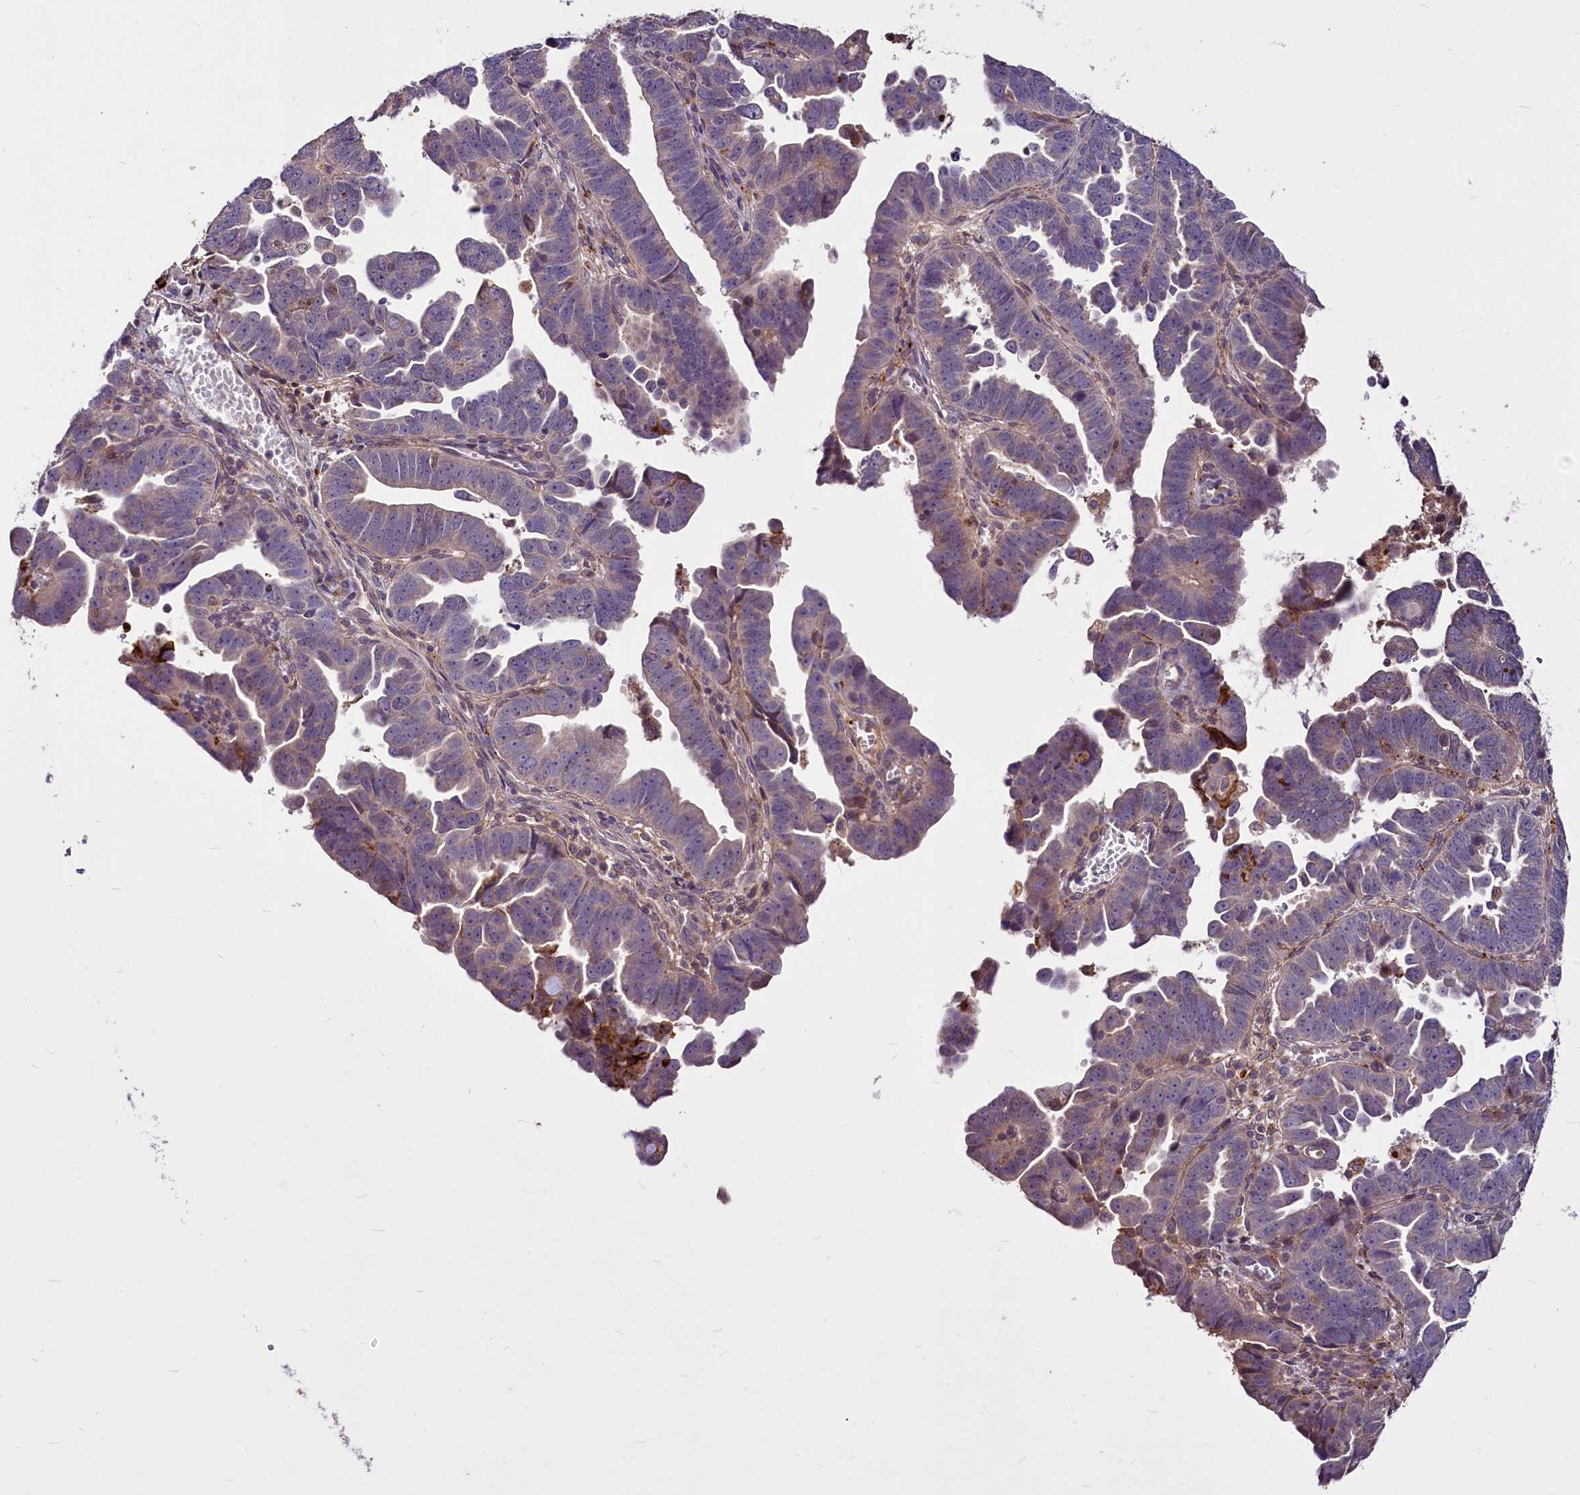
{"staining": {"intensity": "negative", "quantity": "none", "location": "none"}, "tissue": "endometrial cancer", "cell_type": "Tumor cells", "image_type": "cancer", "snomed": [{"axis": "morphology", "description": "Adenocarcinoma, NOS"}, {"axis": "topography", "description": "Endometrium"}], "caption": "A micrograph of human adenocarcinoma (endometrial) is negative for staining in tumor cells.", "gene": "C11orf86", "patient": {"sex": "female", "age": 75}}